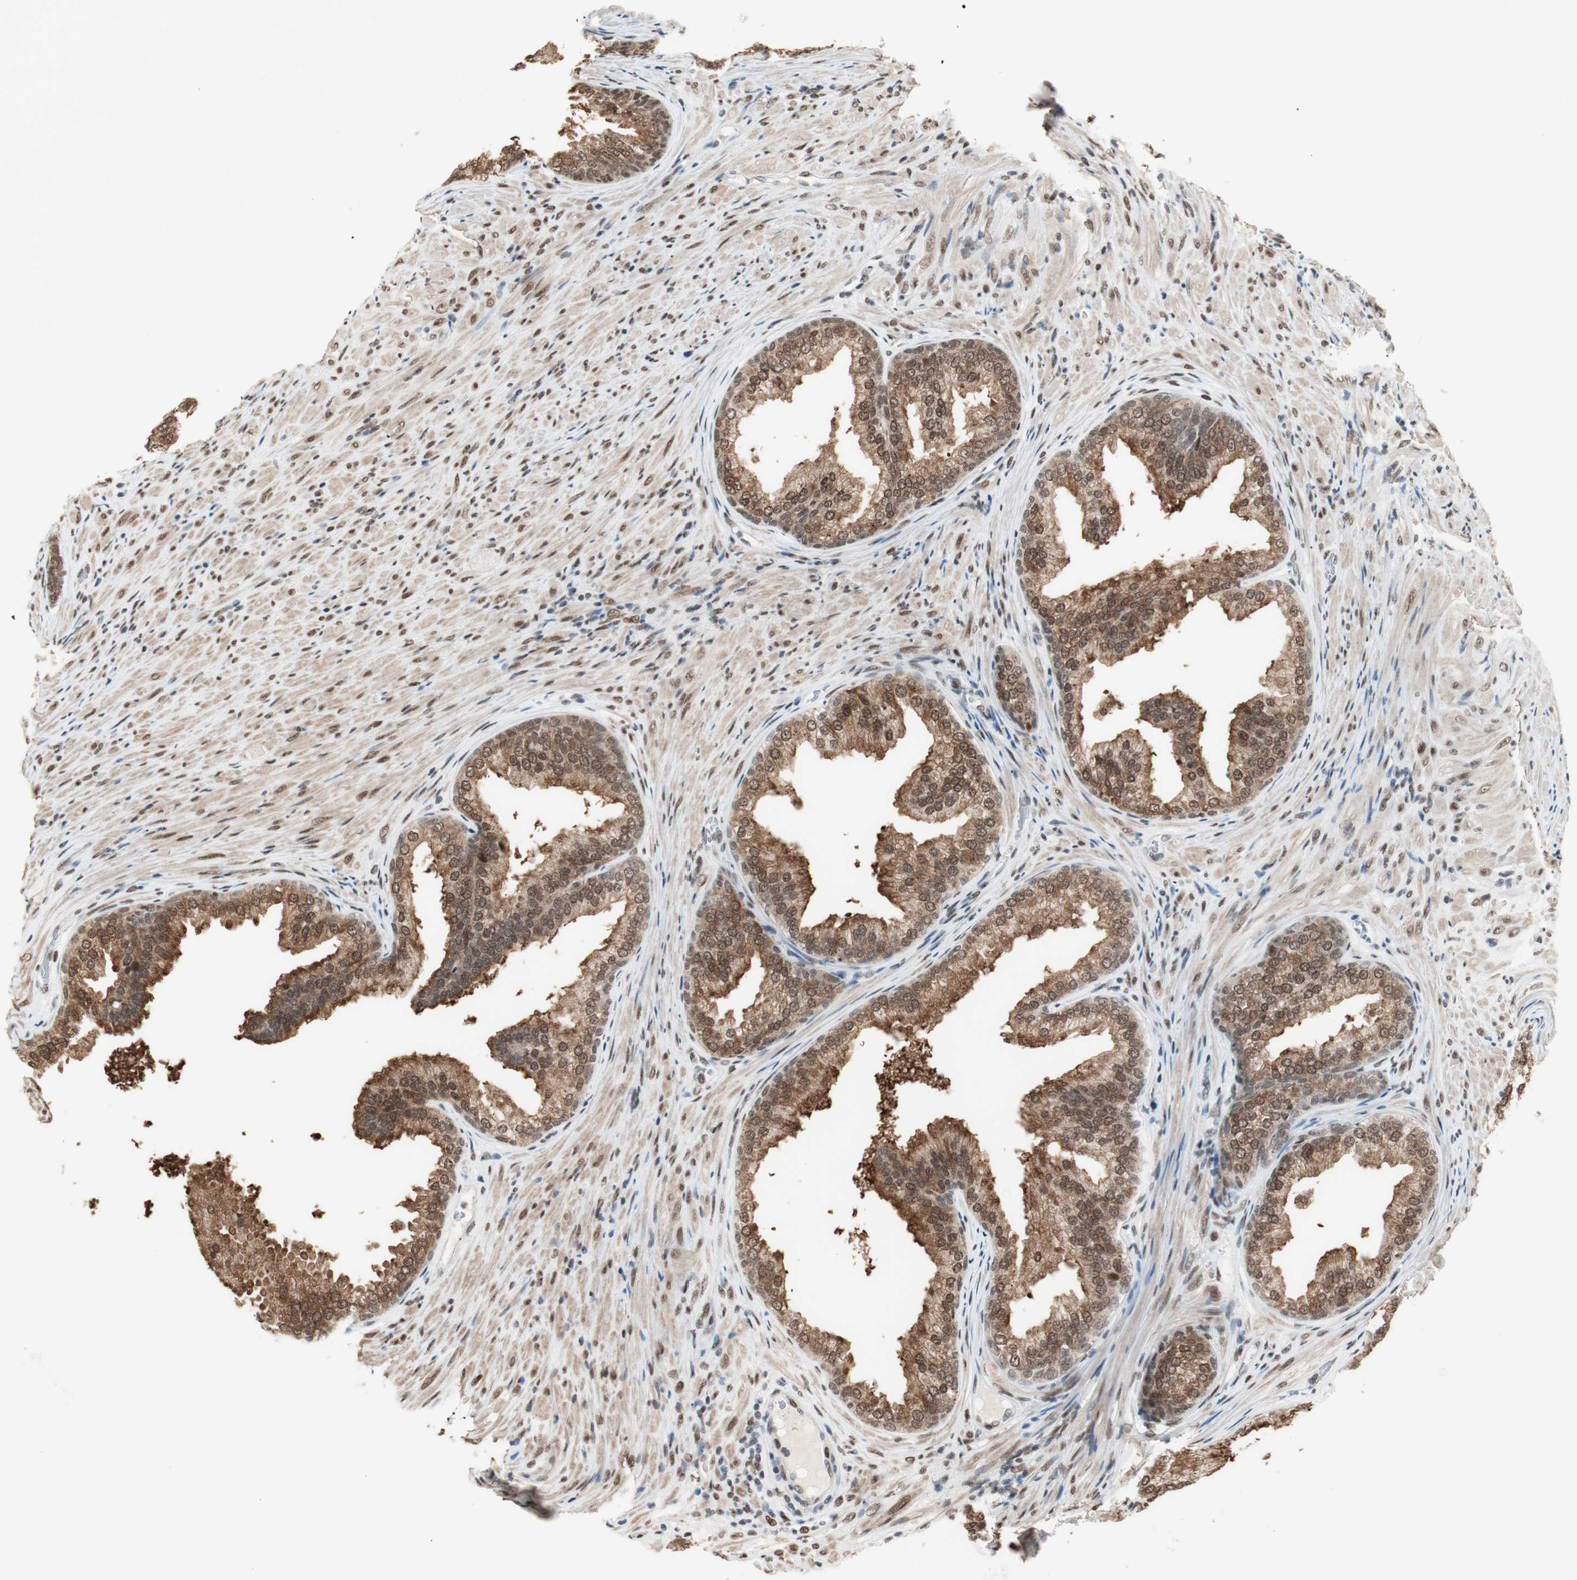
{"staining": {"intensity": "moderate", "quantity": ">75%", "location": "cytoplasmic/membranous,nuclear"}, "tissue": "prostate", "cell_type": "Glandular cells", "image_type": "normal", "snomed": [{"axis": "morphology", "description": "Normal tissue, NOS"}, {"axis": "topography", "description": "Prostate"}], "caption": "This image shows immunohistochemistry staining of benign human prostate, with medium moderate cytoplasmic/membranous,nuclear positivity in about >75% of glandular cells.", "gene": "SMARCE1", "patient": {"sex": "male", "age": 76}}